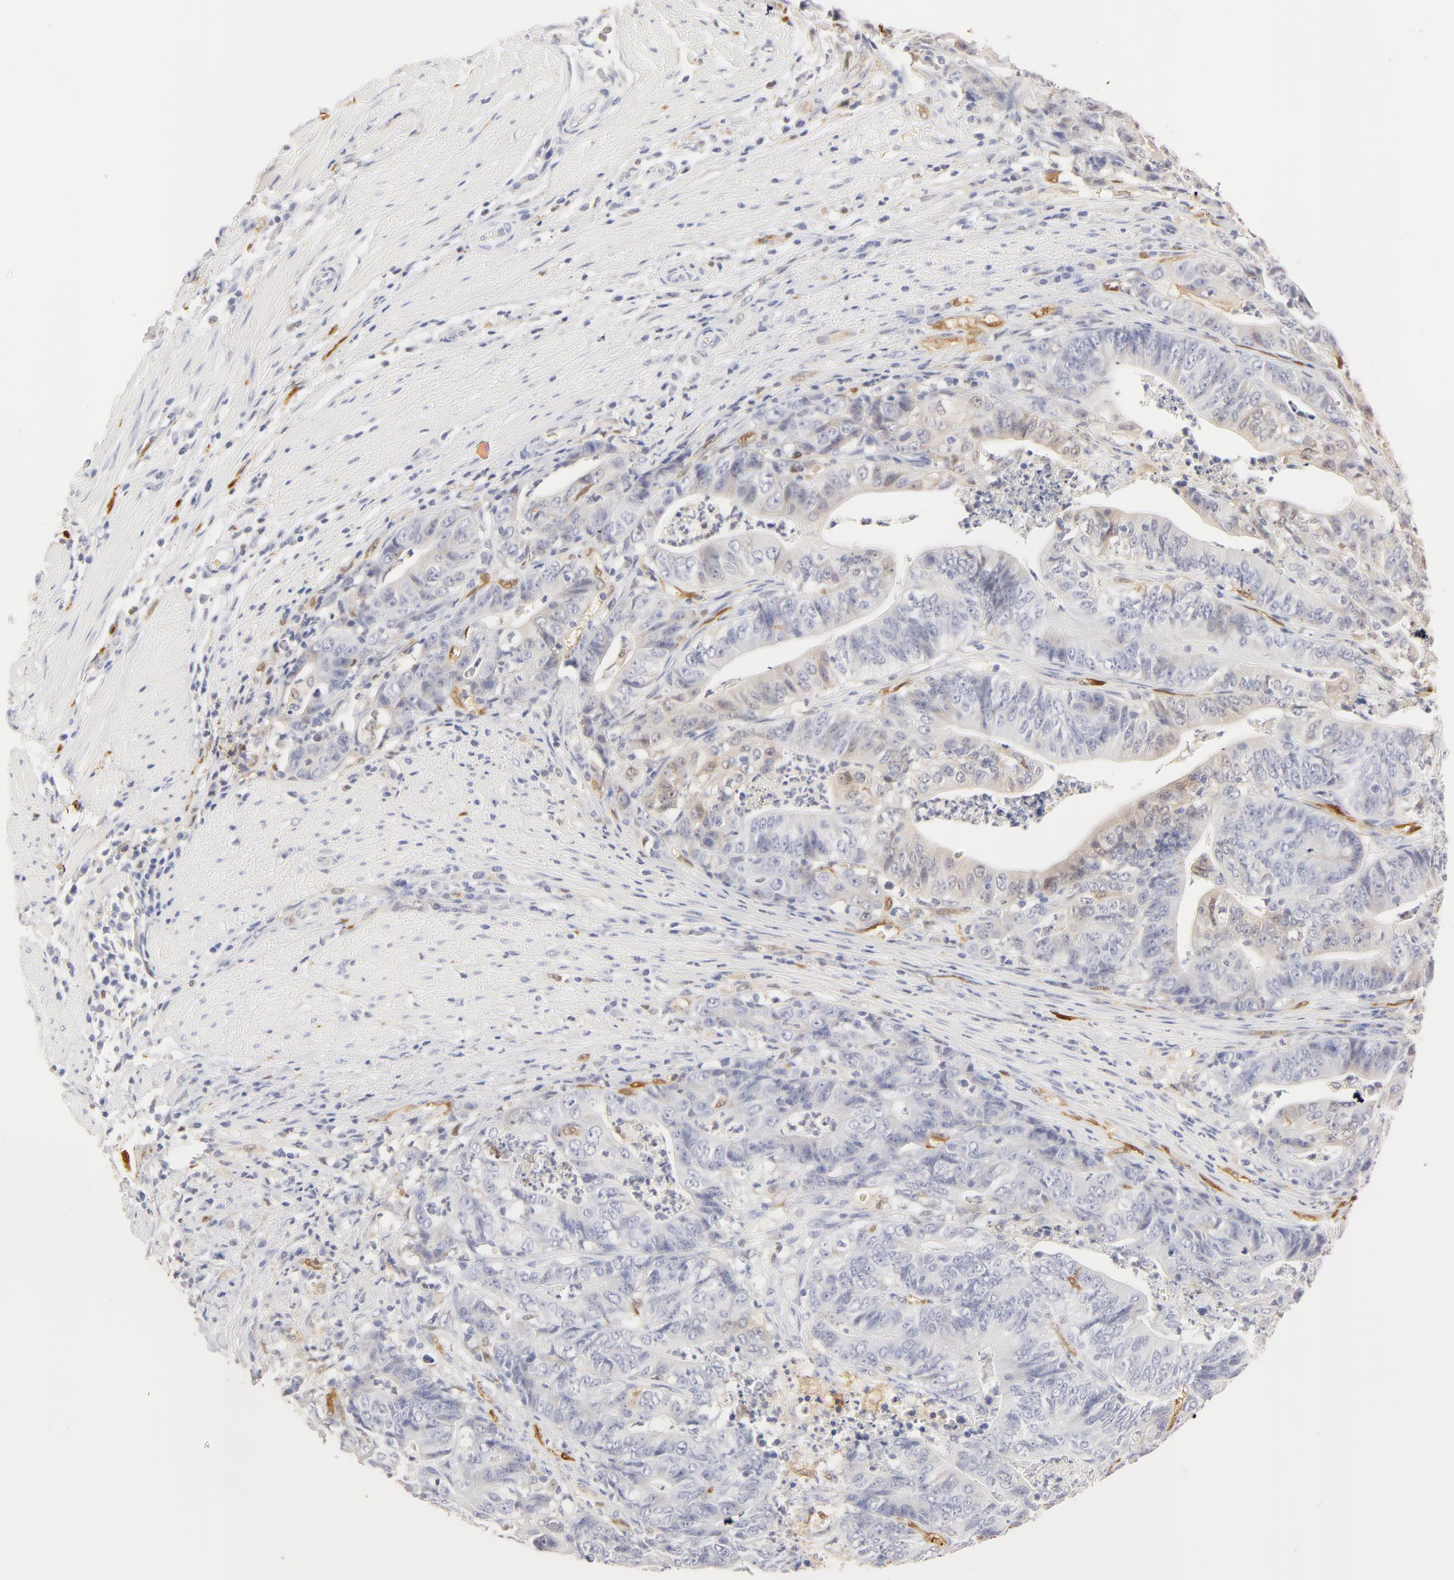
{"staining": {"intensity": "negative", "quantity": "none", "location": "none"}, "tissue": "stomach cancer", "cell_type": "Tumor cells", "image_type": "cancer", "snomed": [{"axis": "morphology", "description": "Adenocarcinoma, NOS"}, {"axis": "topography", "description": "Stomach, lower"}], "caption": "An immunohistochemistry micrograph of stomach cancer is shown. There is no staining in tumor cells of stomach cancer.", "gene": "CA2", "patient": {"sex": "female", "age": 86}}